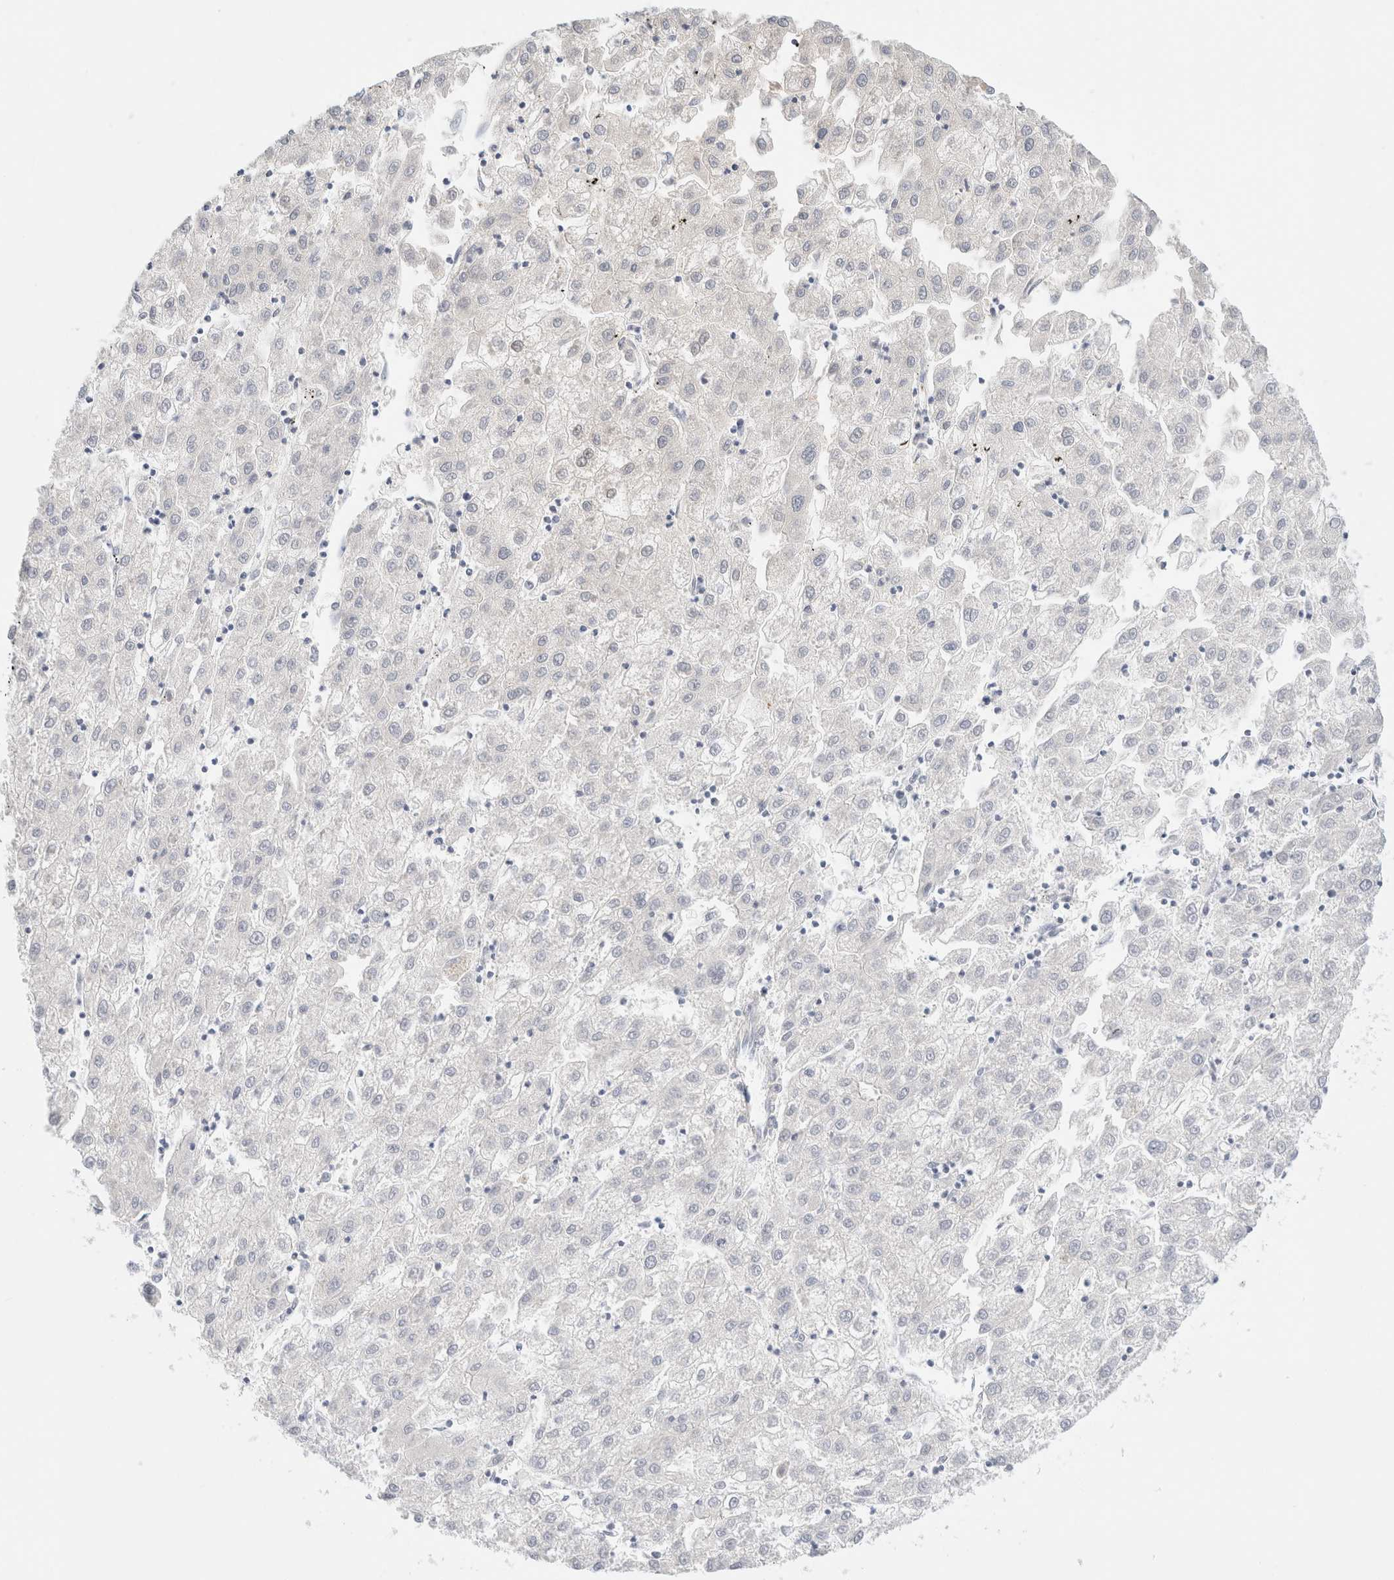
{"staining": {"intensity": "negative", "quantity": "none", "location": "none"}, "tissue": "liver cancer", "cell_type": "Tumor cells", "image_type": "cancer", "snomed": [{"axis": "morphology", "description": "Carcinoma, Hepatocellular, NOS"}, {"axis": "topography", "description": "Liver"}], "caption": "A high-resolution histopathology image shows immunohistochemistry staining of hepatocellular carcinoma (liver), which reveals no significant staining in tumor cells.", "gene": "DPYS", "patient": {"sex": "male", "age": 72}}